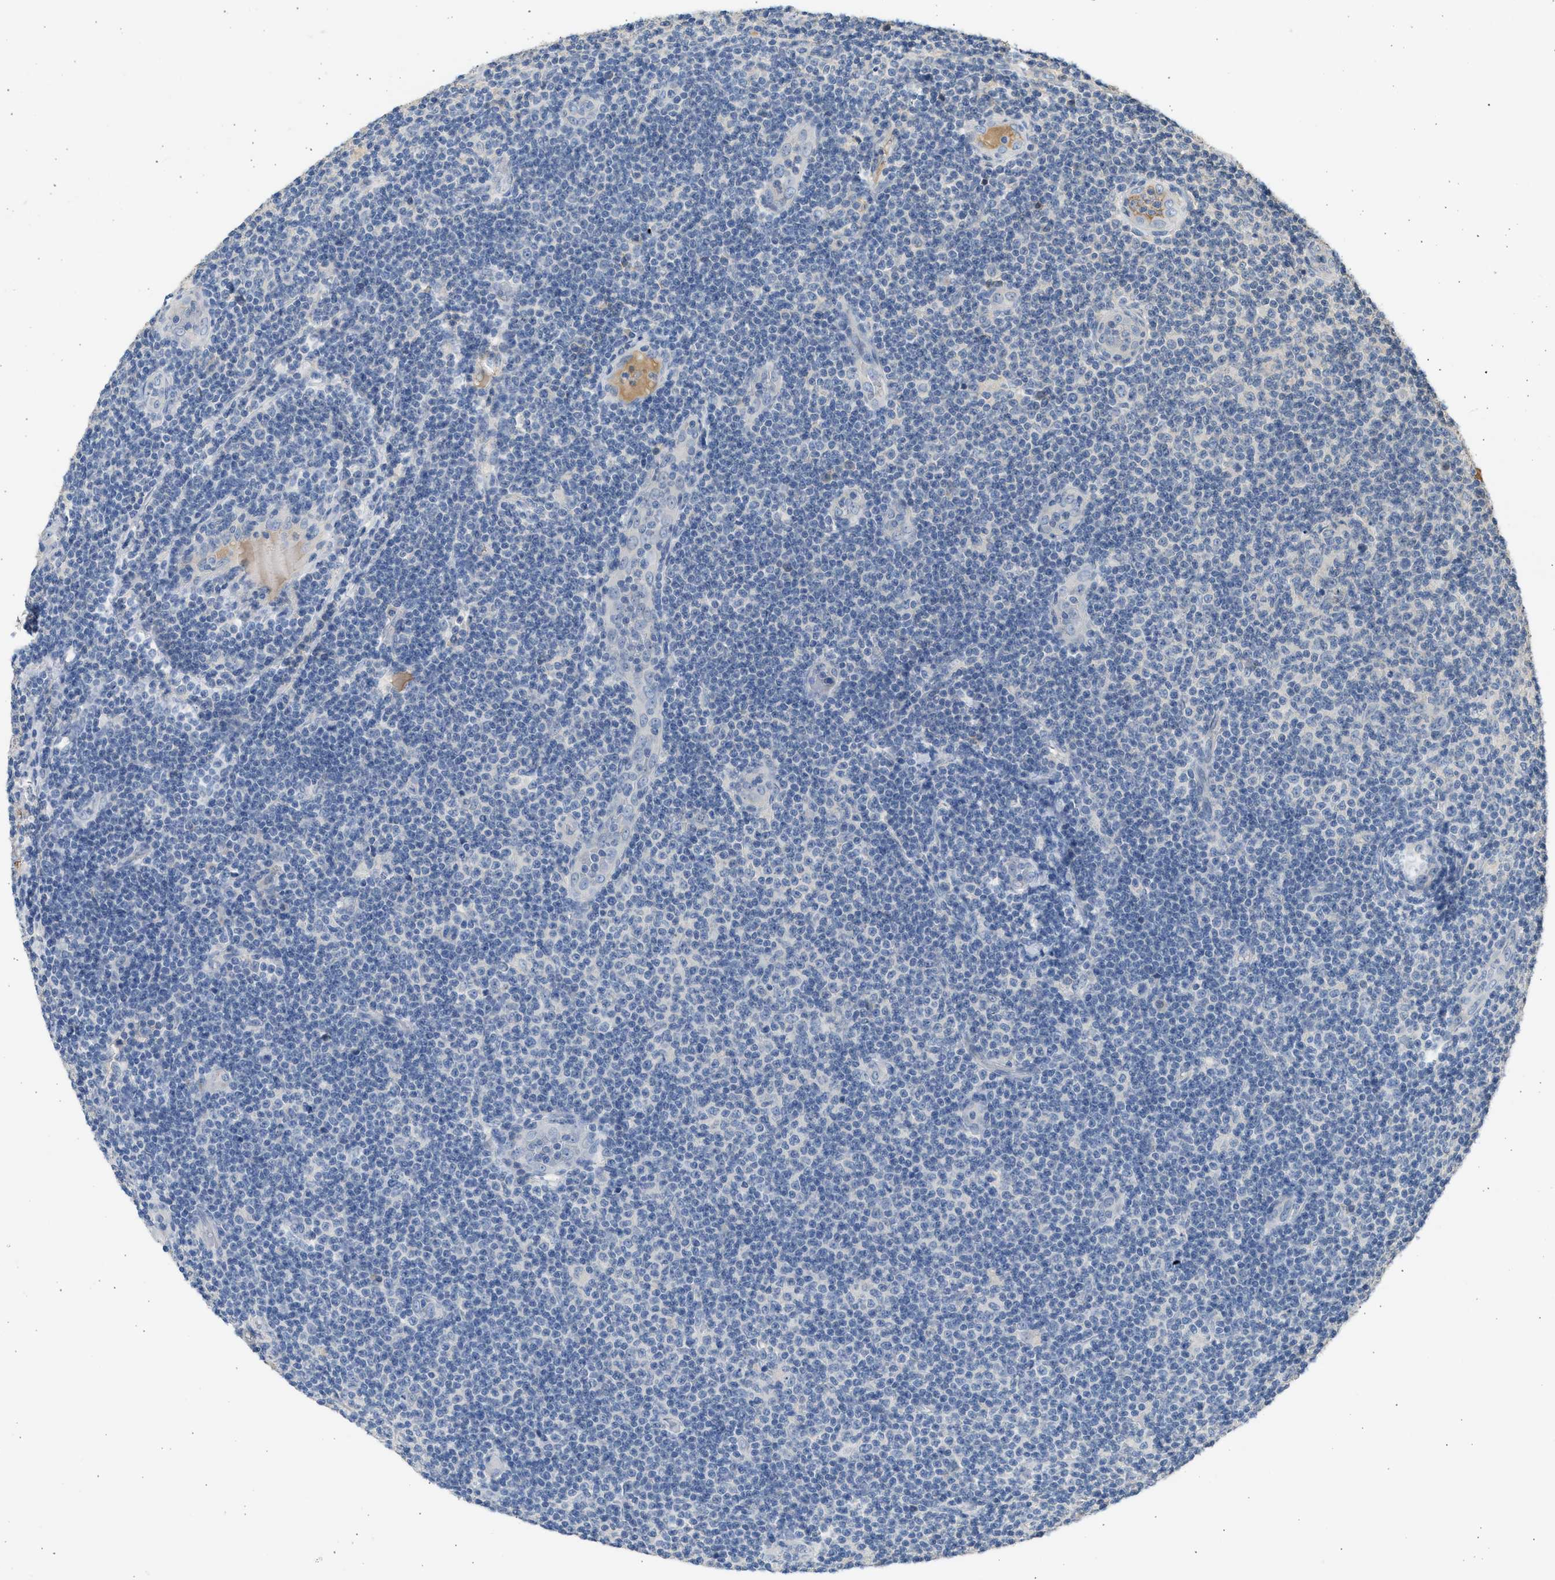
{"staining": {"intensity": "negative", "quantity": "none", "location": "none"}, "tissue": "lymphoma", "cell_type": "Tumor cells", "image_type": "cancer", "snomed": [{"axis": "morphology", "description": "Malignant lymphoma, non-Hodgkin's type, Low grade"}, {"axis": "topography", "description": "Lymph node"}], "caption": "High magnification brightfield microscopy of low-grade malignant lymphoma, non-Hodgkin's type stained with DAB (brown) and counterstained with hematoxylin (blue): tumor cells show no significant expression. Brightfield microscopy of immunohistochemistry (IHC) stained with DAB (brown) and hematoxylin (blue), captured at high magnification.", "gene": "SULT2A1", "patient": {"sex": "male", "age": 83}}